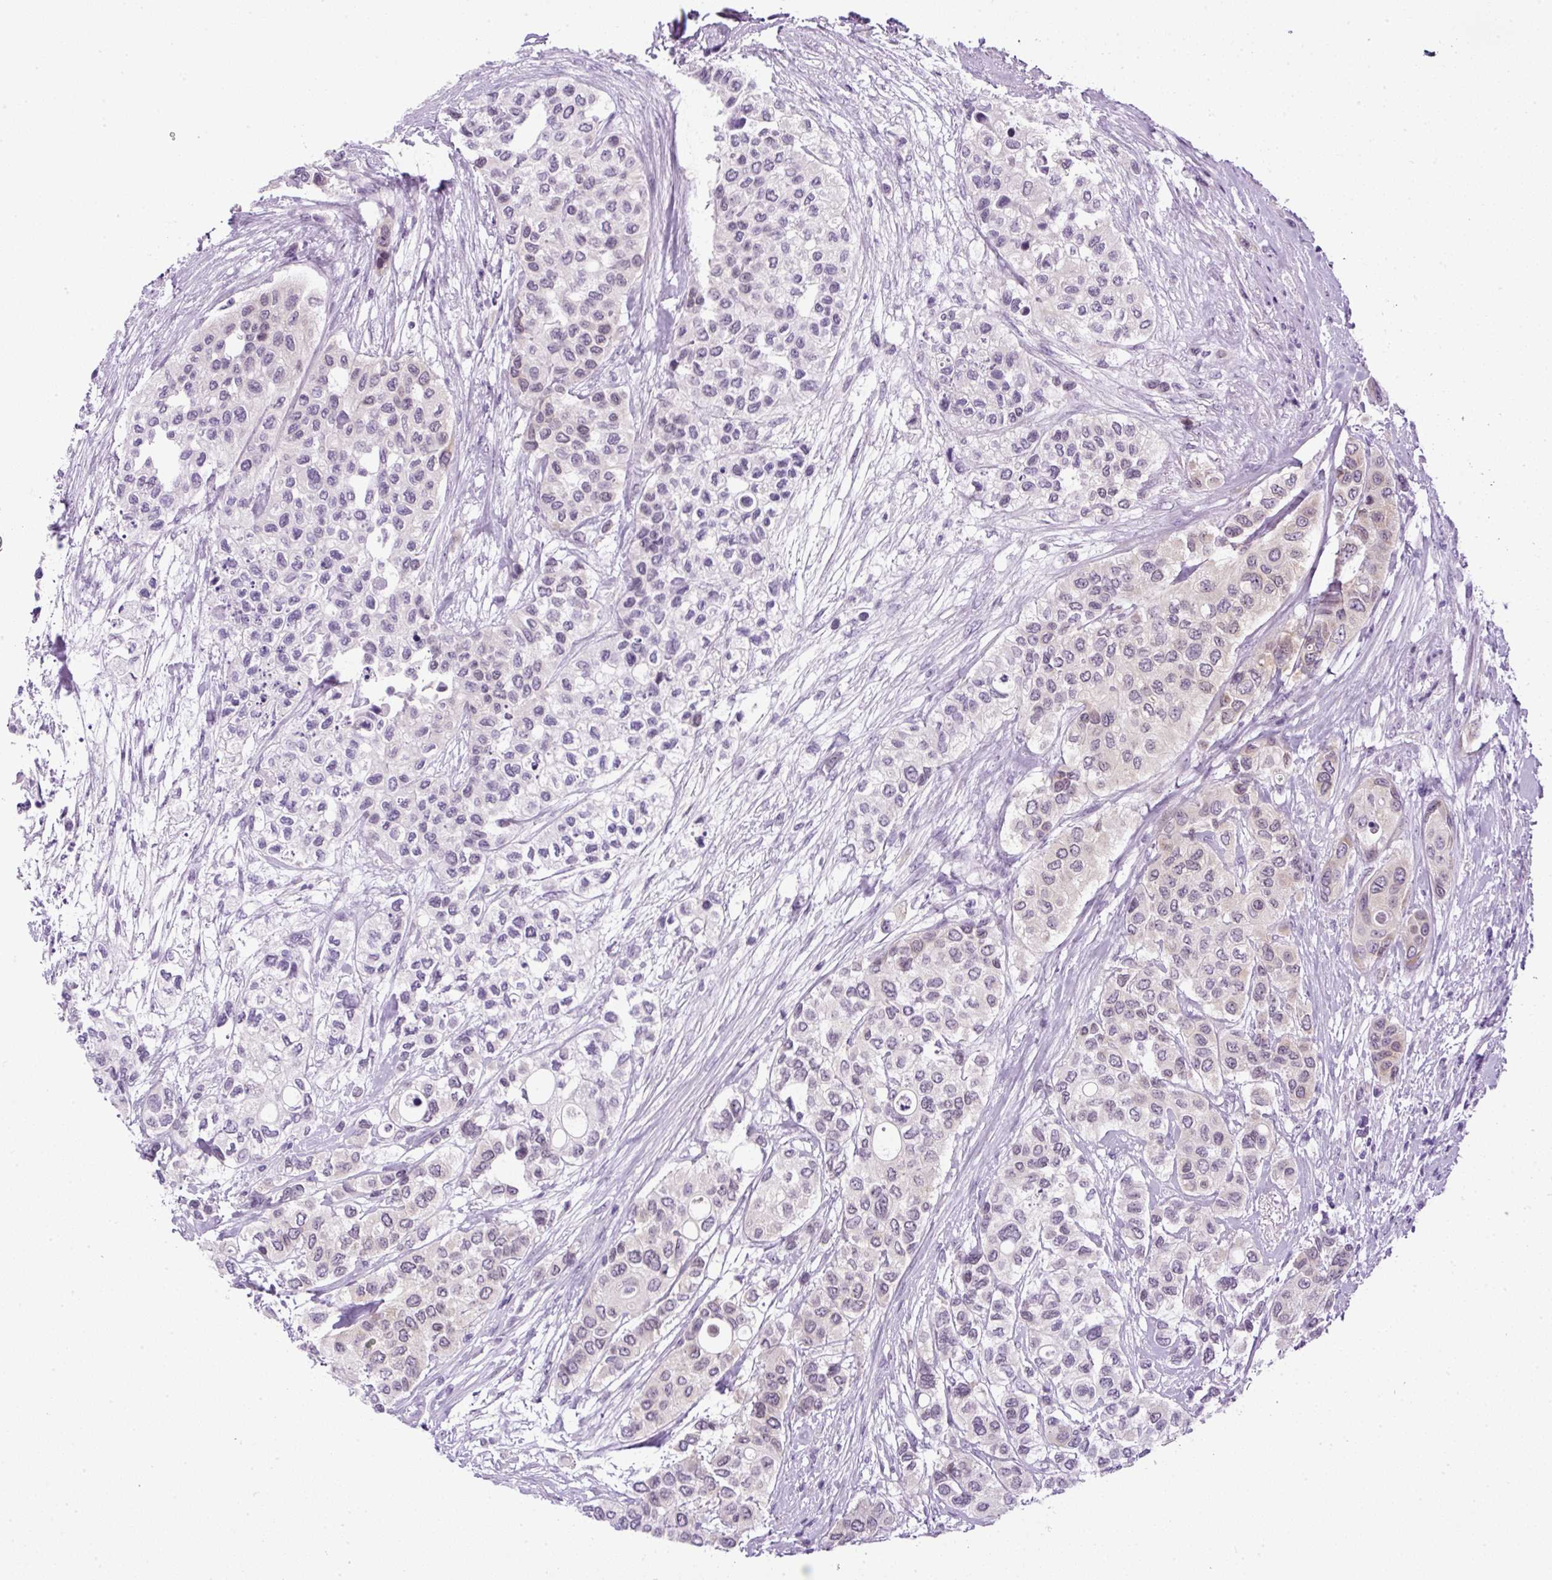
{"staining": {"intensity": "negative", "quantity": "none", "location": "none"}, "tissue": "urothelial cancer", "cell_type": "Tumor cells", "image_type": "cancer", "snomed": [{"axis": "morphology", "description": "Normal tissue, NOS"}, {"axis": "morphology", "description": "Urothelial carcinoma, High grade"}, {"axis": "topography", "description": "Vascular tissue"}, {"axis": "topography", "description": "Urinary bladder"}], "caption": "IHC image of neoplastic tissue: urothelial cancer stained with DAB (3,3'-diaminobenzidine) exhibits no significant protein positivity in tumor cells. (DAB IHC, high magnification).", "gene": "RHBDD2", "patient": {"sex": "female", "age": 56}}